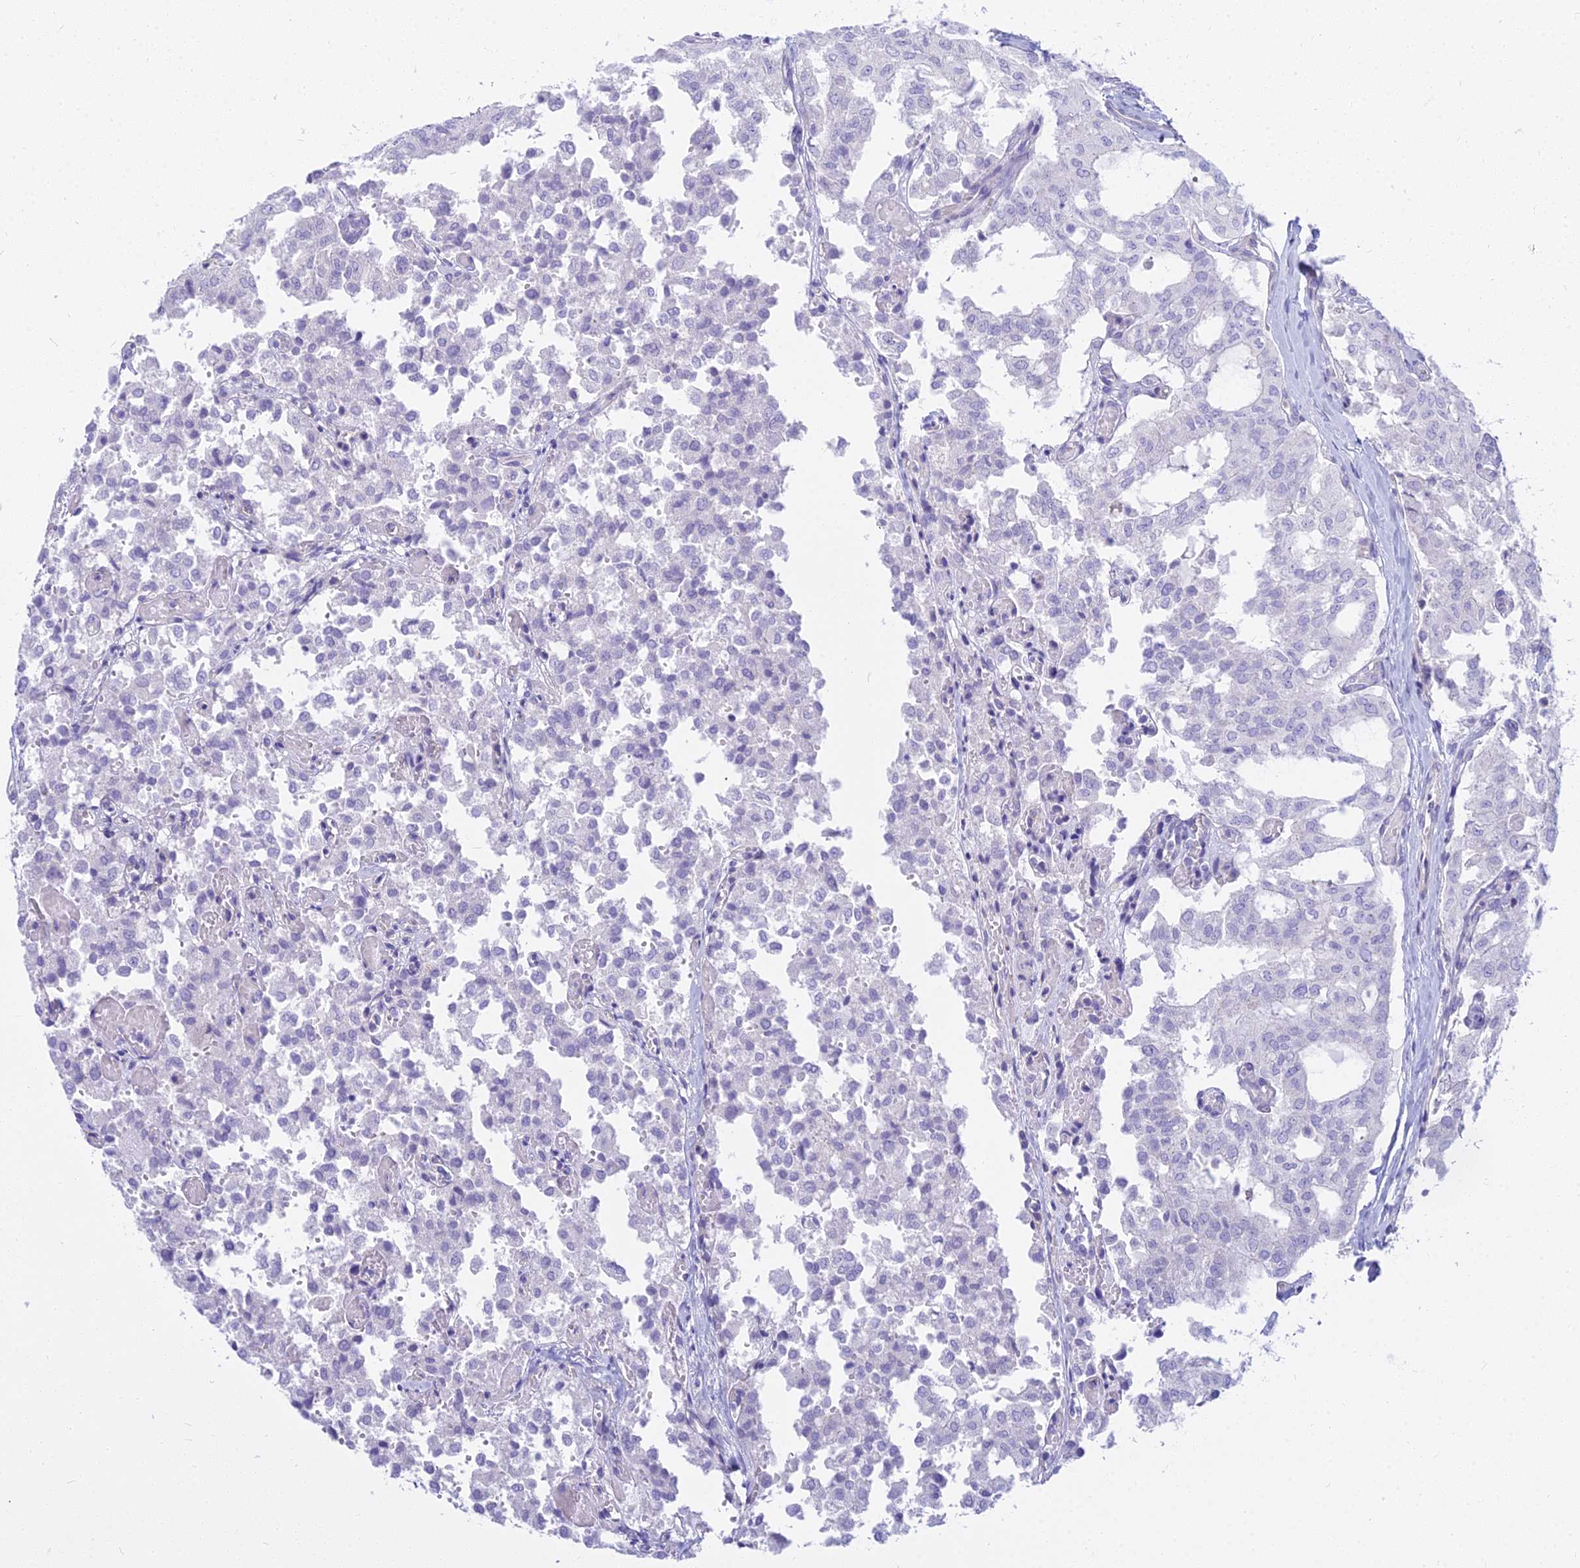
{"staining": {"intensity": "negative", "quantity": "none", "location": "none"}, "tissue": "thyroid cancer", "cell_type": "Tumor cells", "image_type": "cancer", "snomed": [{"axis": "morphology", "description": "Follicular adenoma carcinoma, NOS"}, {"axis": "topography", "description": "Thyroid gland"}], "caption": "A high-resolution micrograph shows immunohistochemistry staining of thyroid cancer (follicular adenoma carcinoma), which displays no significant positivity in tumor cells. (DAB IHC, high magnification).", "gene": "SMIM24", "patient": {"sex": "male", "age": 75}}